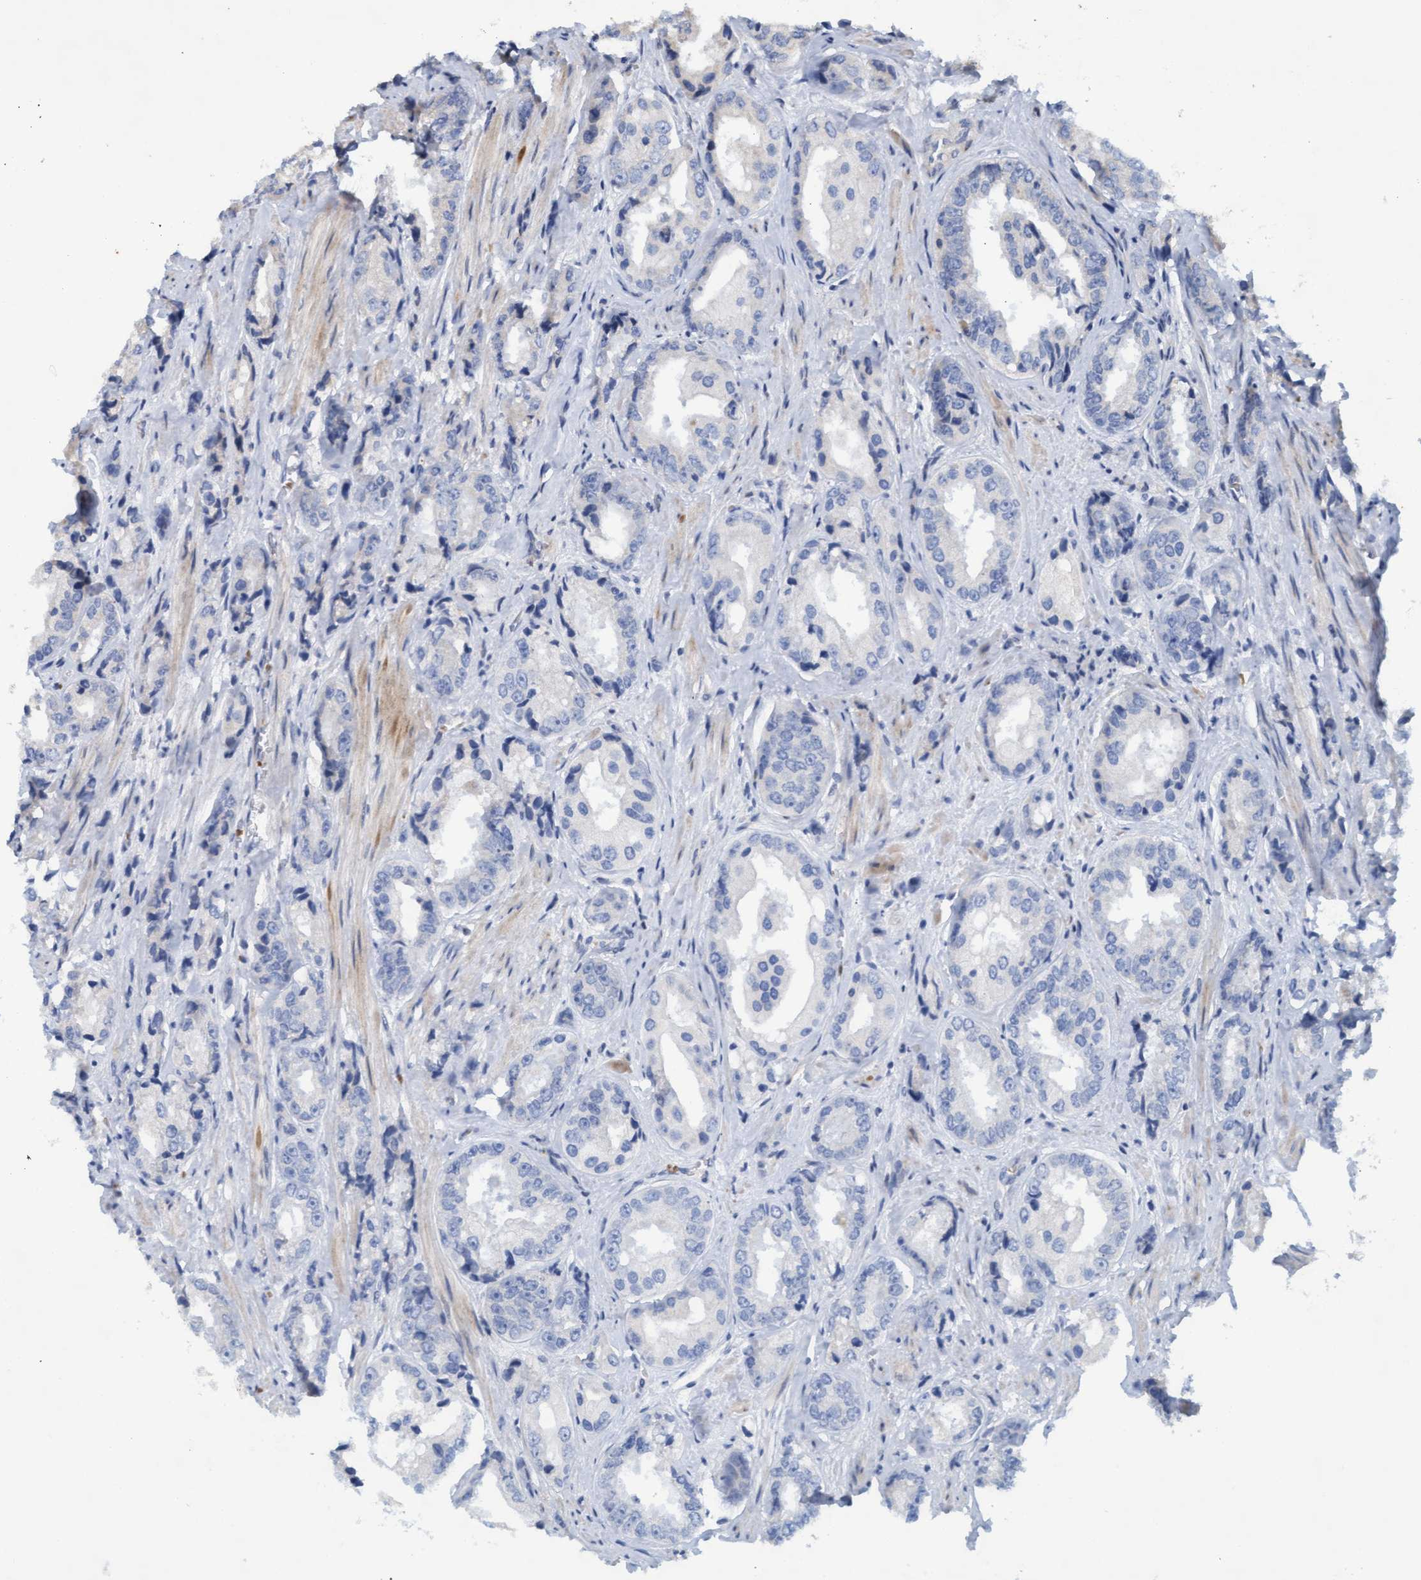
{"staining": {"intensity": "negative", "quantity": "none", "location": "none"}, "tissue": "prostate cancer", "cell_type": "Tumor cells", "image_type": "cancer", "snomed": [{"axis": "morphology", "description": "Adenocarcinoma, High grade"}, {"axis": "topography", "description": "Prostate"}], "caption": "Prostate cancer was stained to show a protein in brown. There is no significant positivity in tumor cells.", "gene": "KCNC2", "patient": {"sex": "male", "age": 61}}